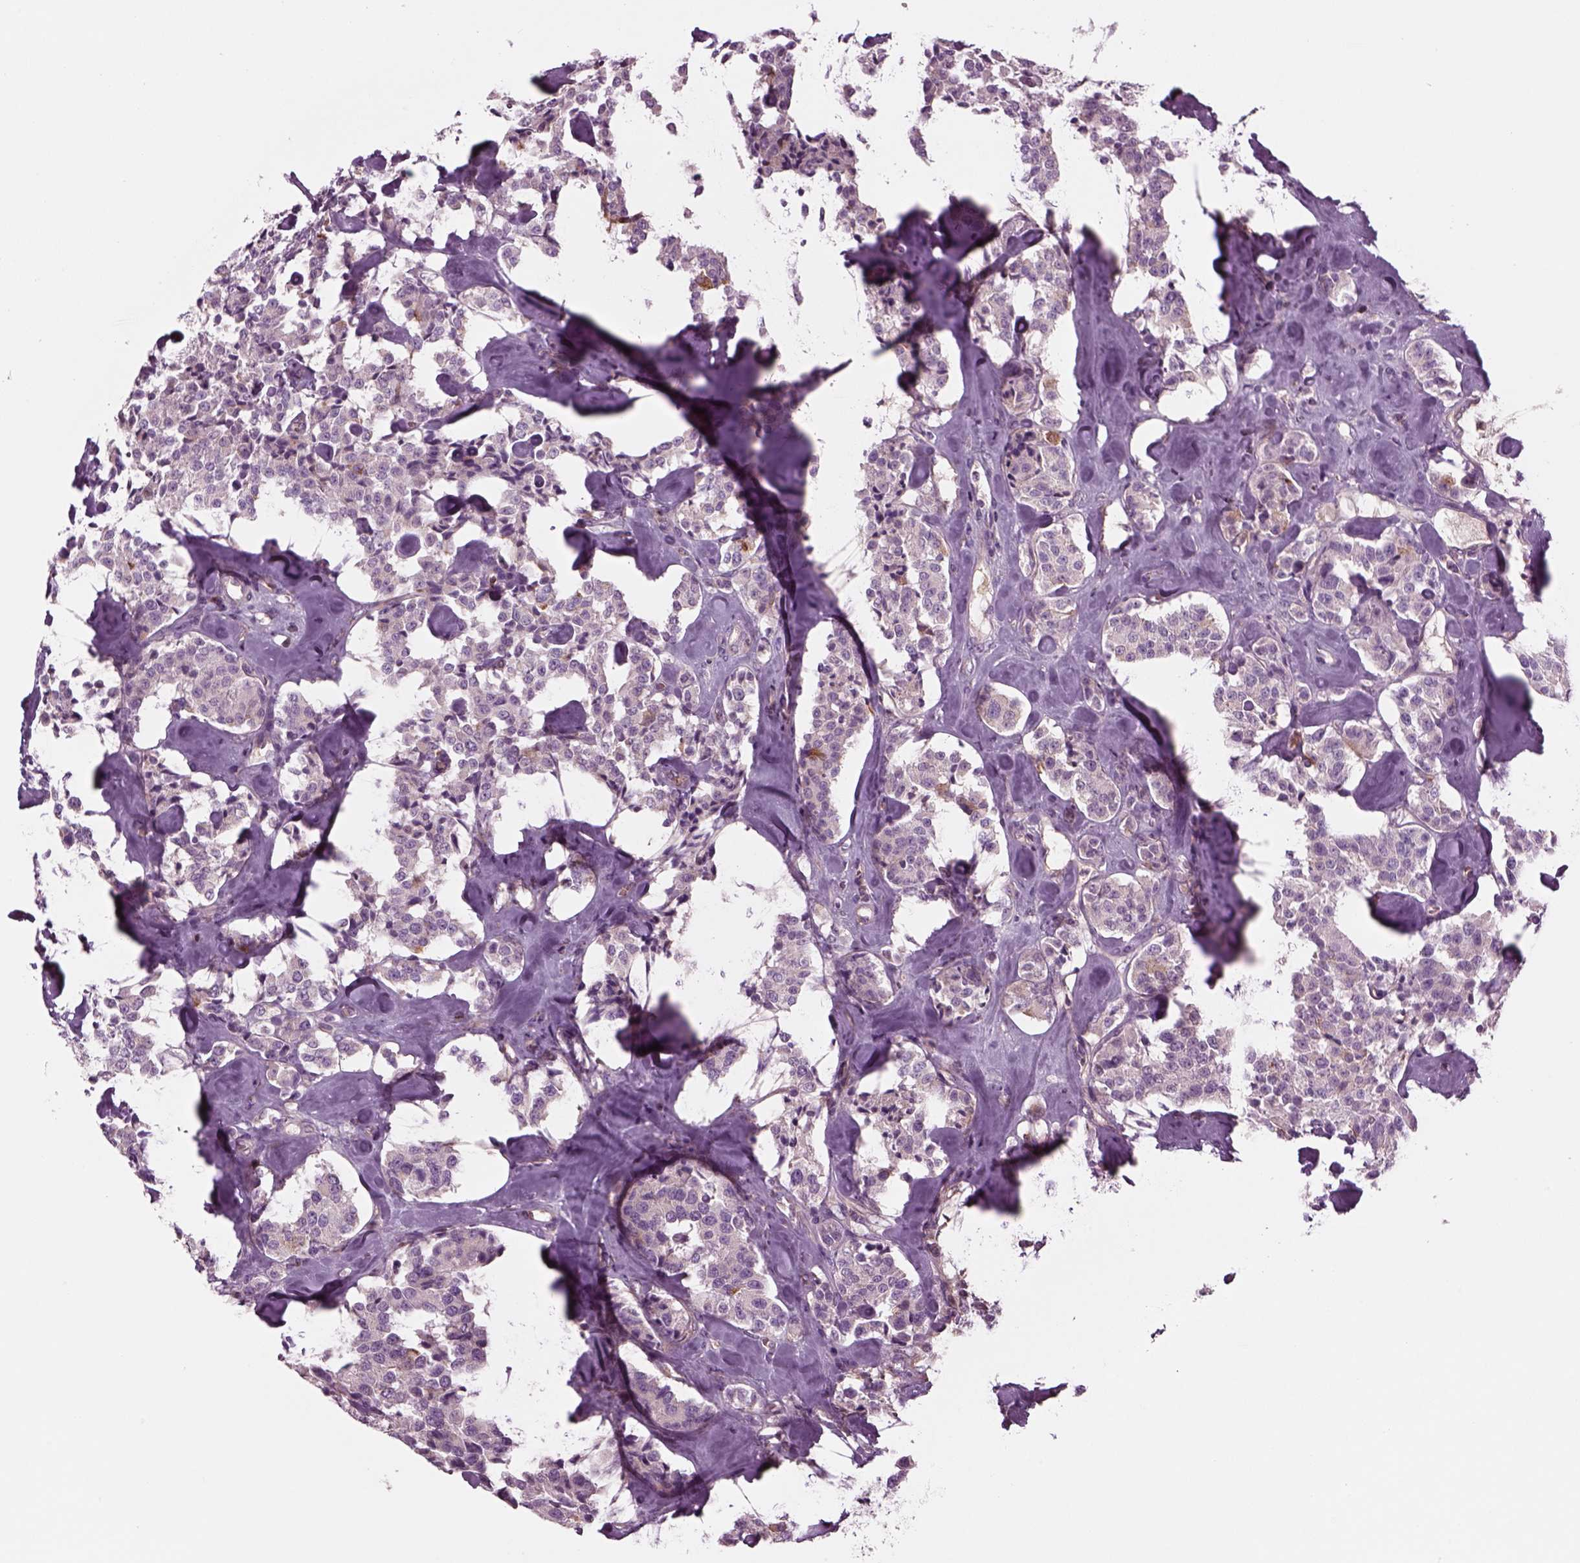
{"staining": {"intensity": "moderate", "quantity": "<25%", "location": "cytoplasmic/membranous"}, "tissue": "carcinoid", "cell_type": "Tumor cells", "image_type": "cancer", "snomed": [{"axis": "morphology", "description": "Carcinoid, malignant, NOS"}, {"axis": "topography", "description": "Pancreas"}], "caption": "A histopathology image of malignant carcinoid stained for a protein shows moderate cytoplasmic/membranous brown staining in tumor cells. (brown staining indicates protein expression, while blue staining denotes nuclei).", "gene": "SLC2A3", "patient": {"sex": "male", "age": 41}}